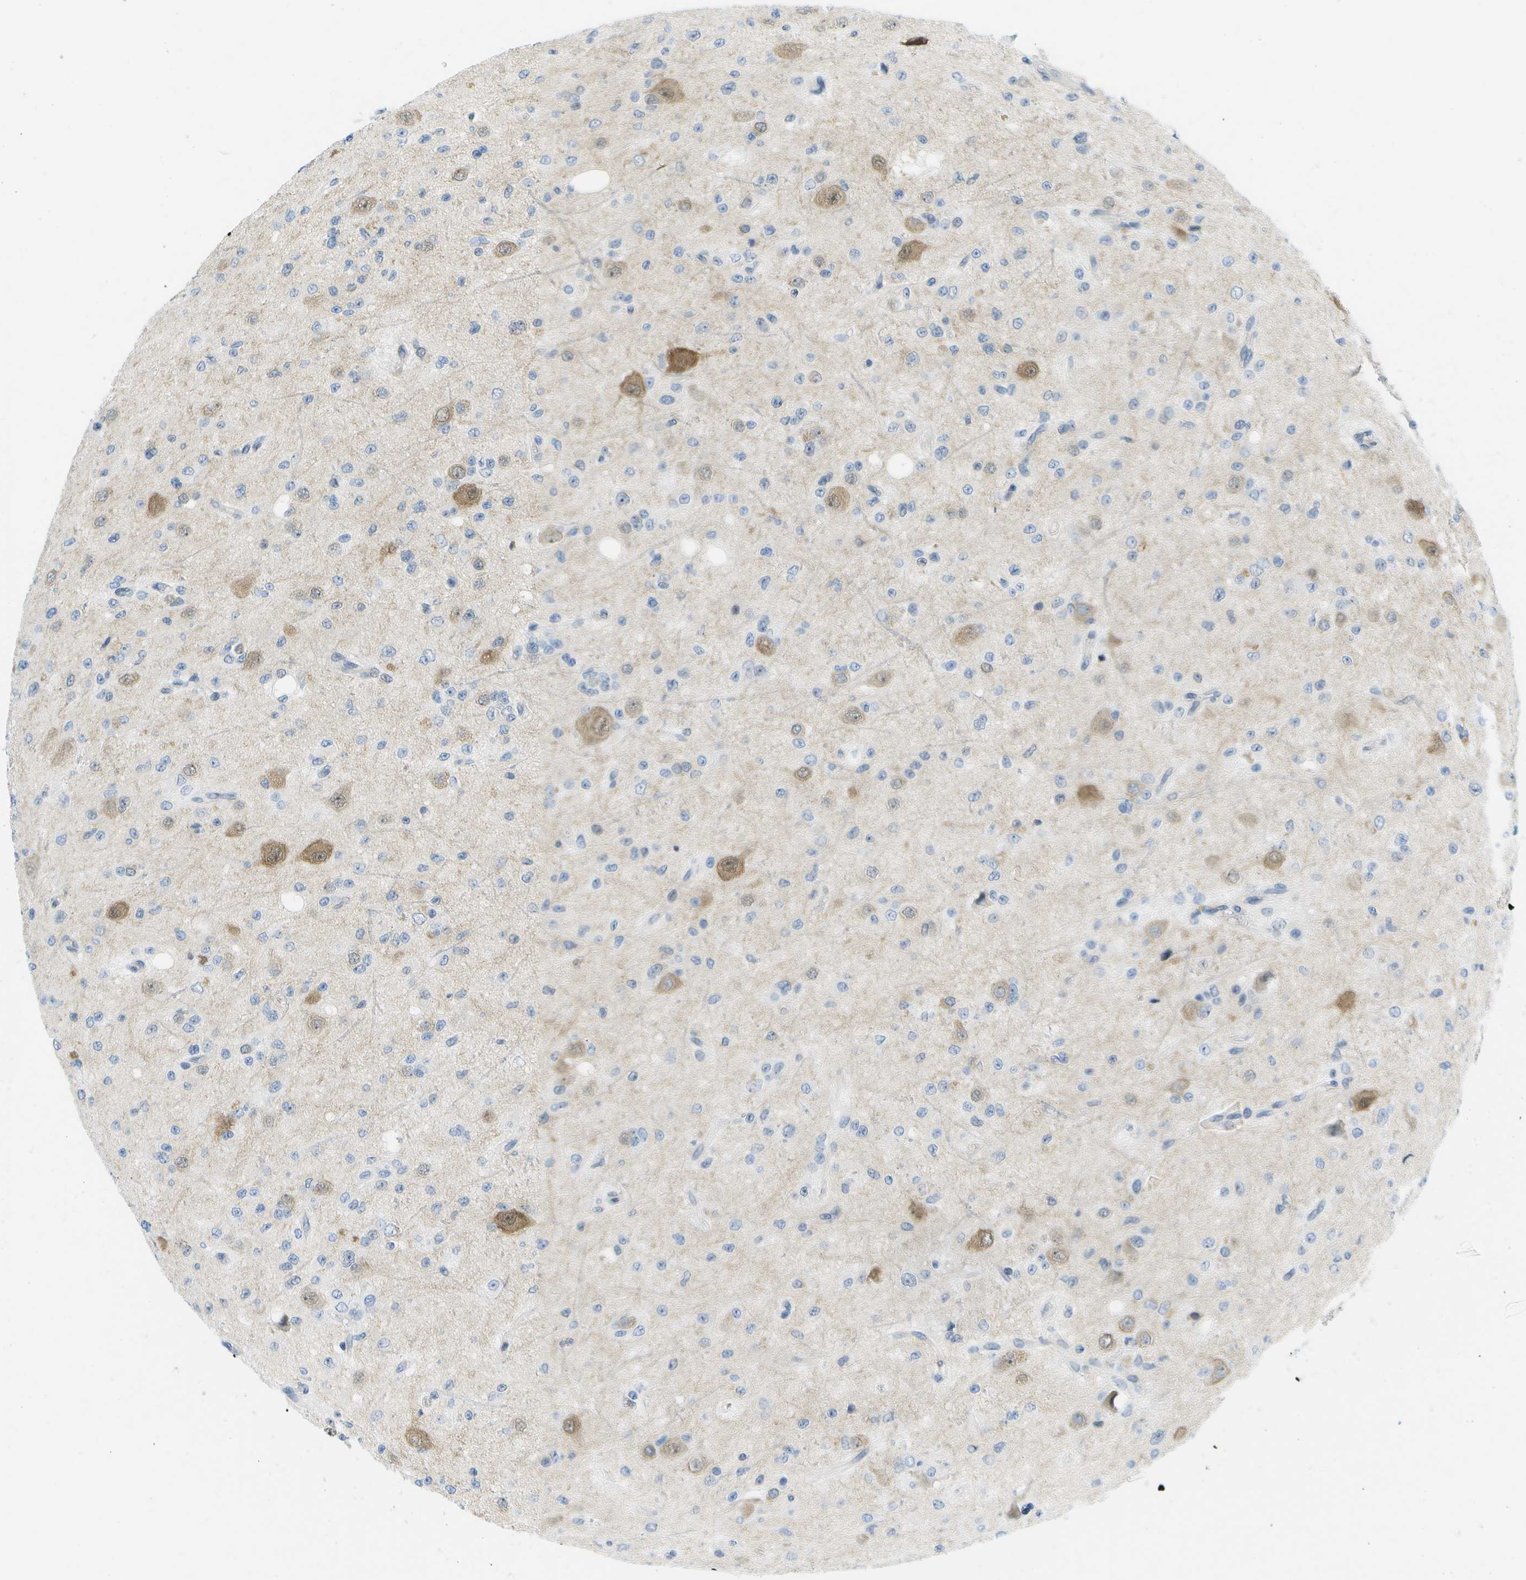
{"staining": {"intensity": "negative", "quantity": "none", "location": "none"}, "tissue": "glioma", "cell_type": "Tumor cells", "image_type": "cancer", "snomed": [{"axis": "morphology", "description": "Glioma, malignant, High grade"}, {"axis": "topography", "description": "pancreas cauda"}], "caption": "Immunohistochemistry (IHC) of human glioma shows no expression in tumor cells.", "gene": "PITHD1", "patient": {"sex": "male", "age": 60}}